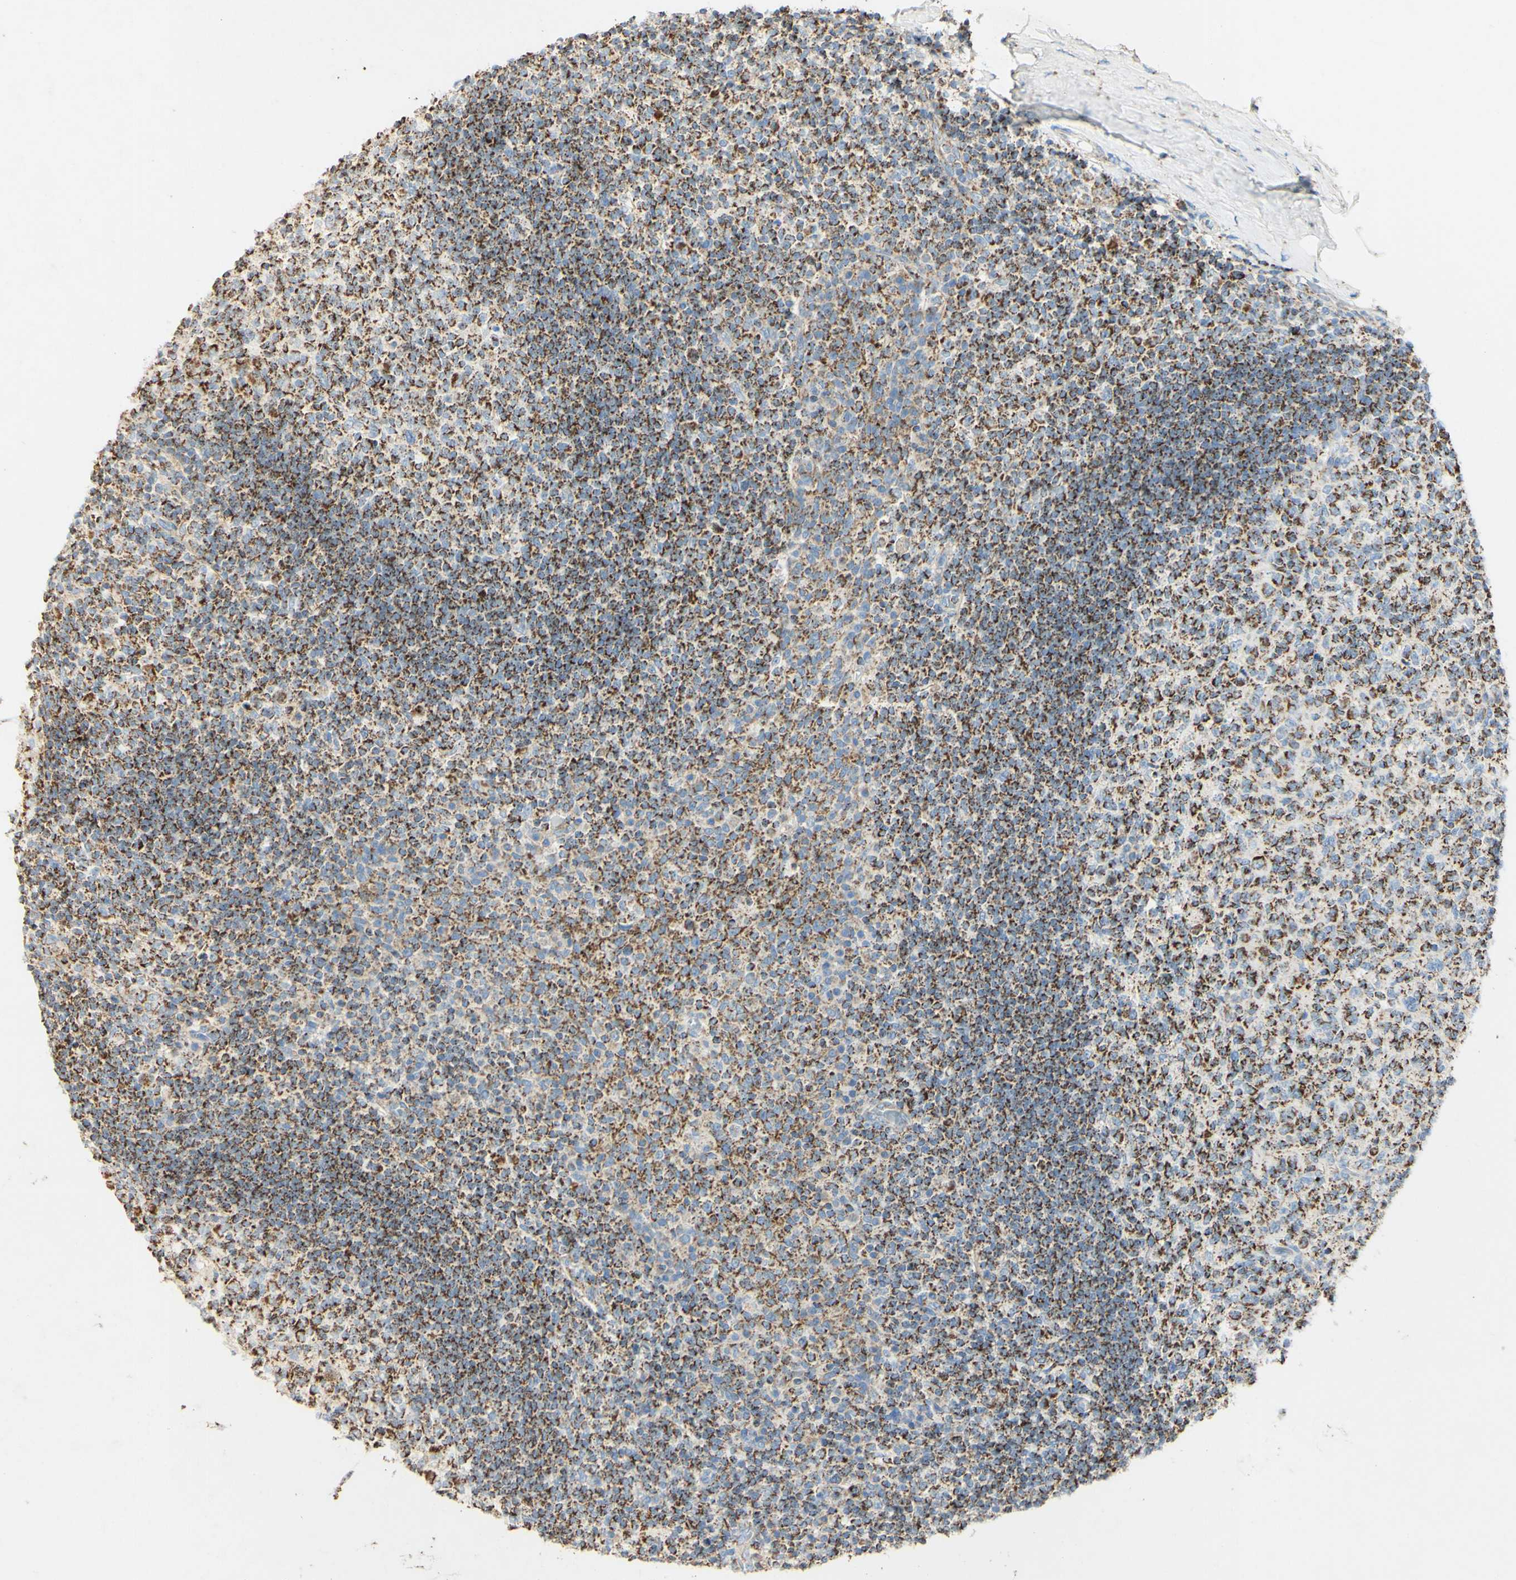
{"staining": {"intensity": "strong", "quantity": ">75%", "location": "cytoplasmic/membranous"}, "tissue": "tonsil", "cell_type": "Germinal center cells", "image_type": "normal", "snomed": [{"axis": "morphology", "description": "Normal tissue, NOS"}, {"axis": "topography", "description": "Tonsil"}], "caption": "Immunohistochemical staining of normal human tonsil displays high levels of strong cytoplasmic/membranous staining in about >75% of germinal center cells.", "gene": "OXCT1", "patient": {"sex": "female", "age": 19}}